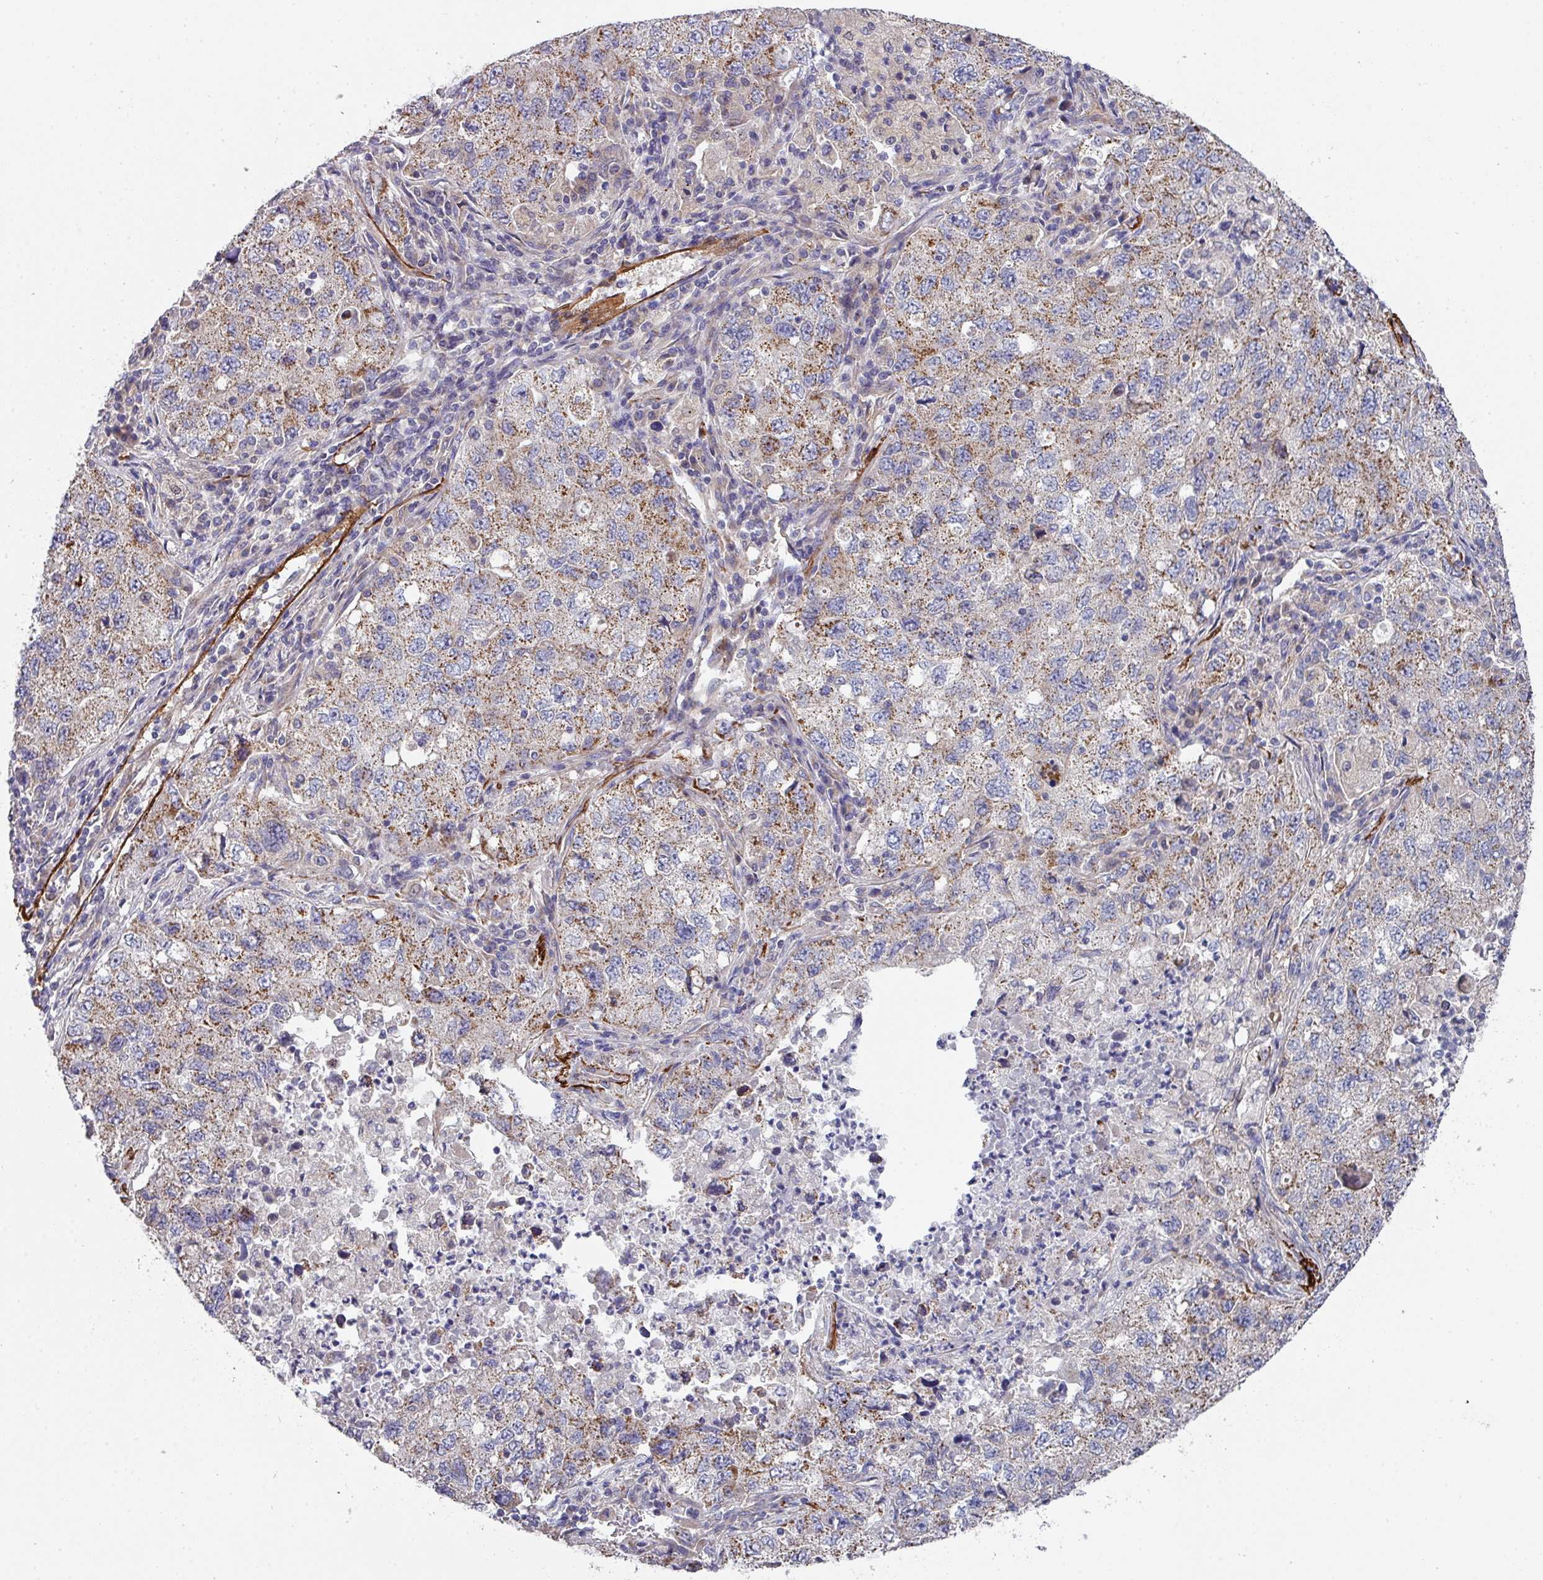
{"staining": {"intensity": "moderate", "quantity": ">75%", "location": "cytoplasmic/membranous"}, "tissue": "lung cancer", "cell_type": "Tumor cells", "image_type": "cancer", "snomed": [{"axis": "morphology", "description": "Adenocarcinoma, NOS"}, {"axis": "topography", "description": "Lung"}], "caption": "Lung cancer (adenocarcinoma) stained for a protein (brown) exhibits moderate cytoplasmic/membranous positive positivity in approximately >75% of tumor cells.", "gene": "DCAF12L2", "patient": {"sex": "female", "age": 57}}